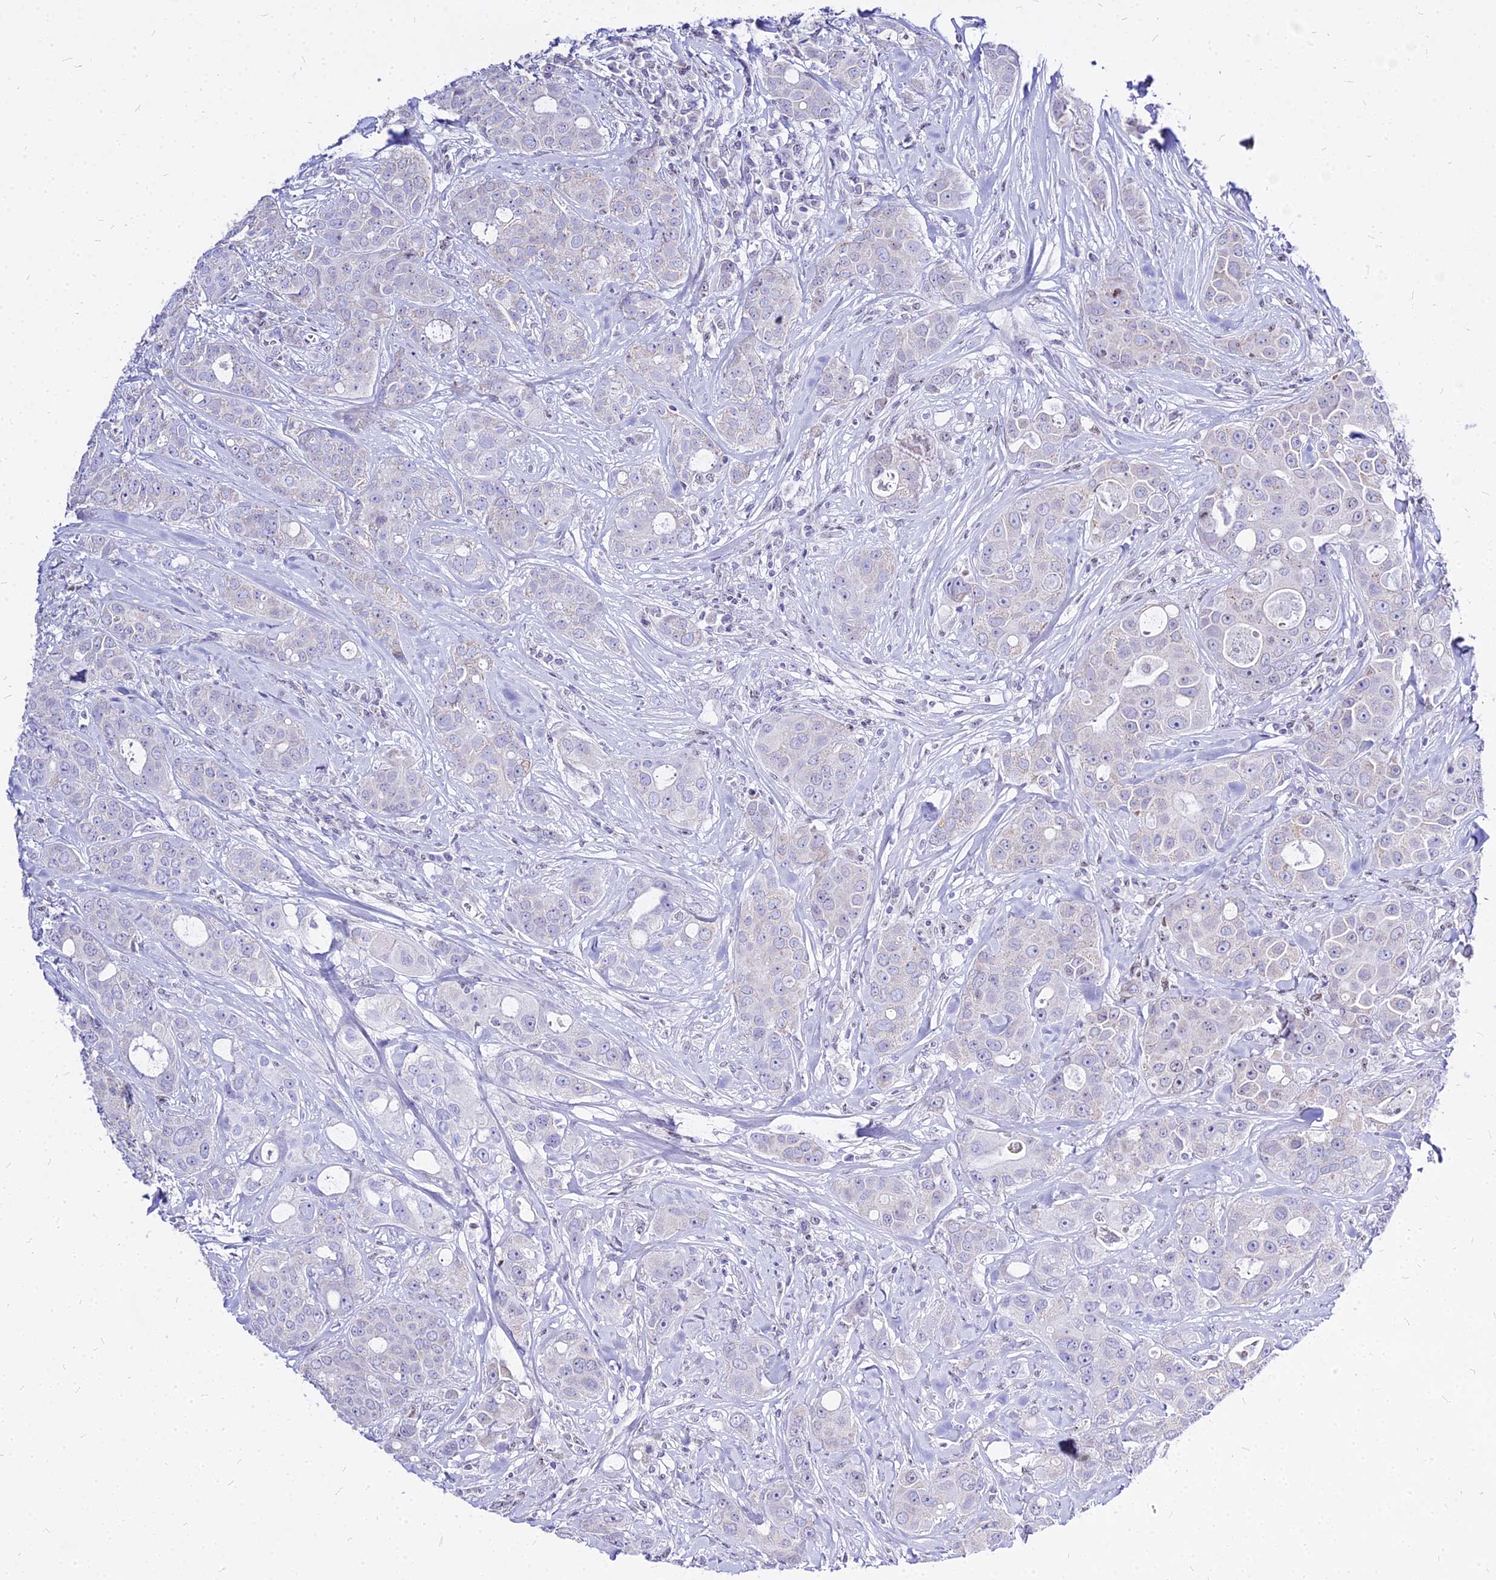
{"staining": {"intensity": "negative", "quantity": "none", "location": "none"}, "tissue": "breast cancer", "cell_type": "Tumor cells", "image_type": "cancer", "snomed": [{"axis": "morphology", "description": "Duct carcinoma"}, {"axis": "topography", "description": "Breast"}], "caption": "This is a photomicrograph of immunohistochemistry (IHC) staining of breast cancer, which shows no positivity in tumor cells.", "gene": "CARD18", "patient": {"sex": "female", "age": 43}}